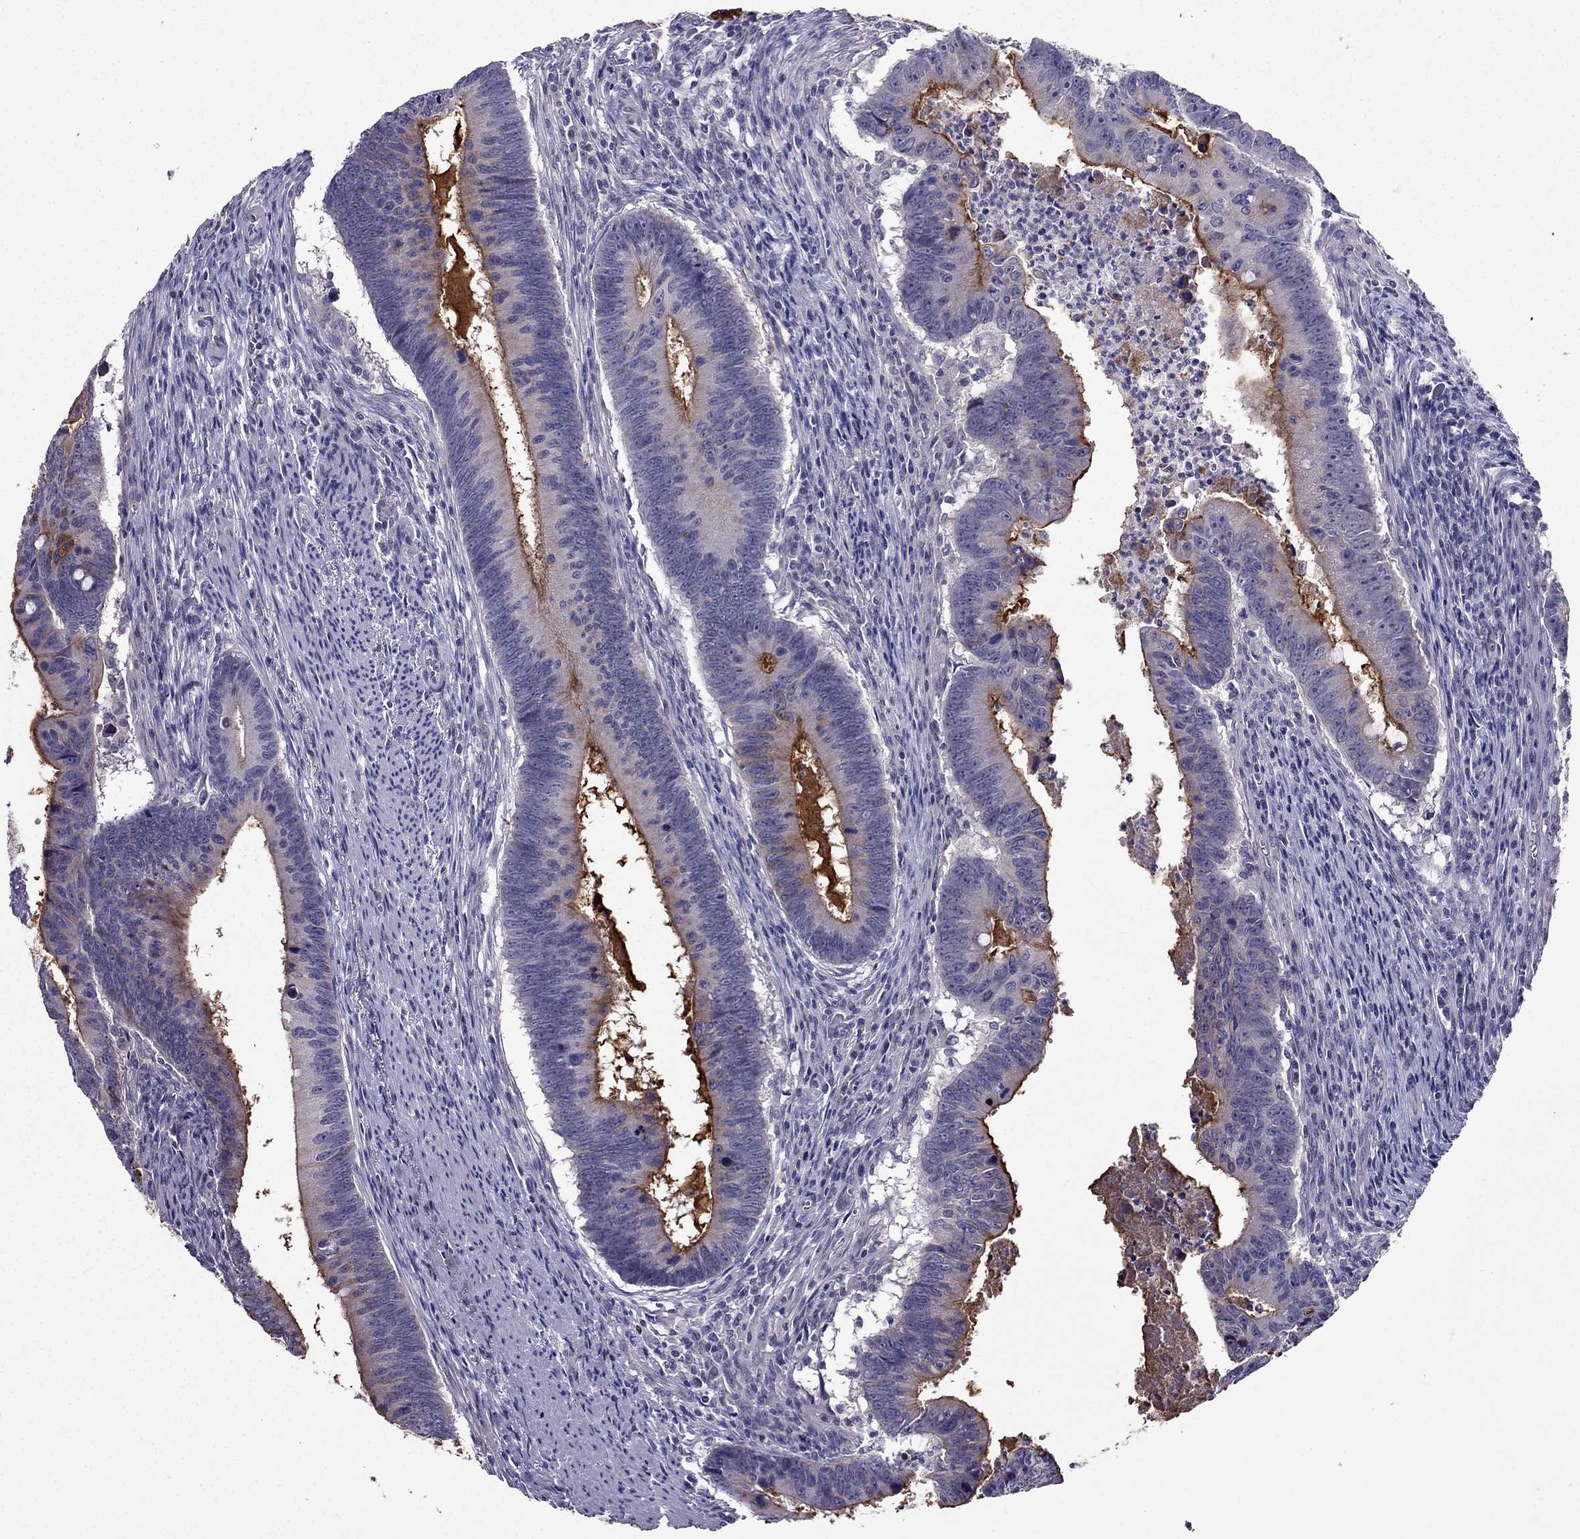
{"staining": {"intensity": "weak", "quantity": "25%-75%", "location": "cytoplasmic/membranous"}, "tissue": "colorectal cancer", "cell_type": "Tumor cells", "image_type": "cancer", "snomed": [{"axis": "morphology", "description": "Adenocarcinoma, NOS"}, {"axis": "topography", "description": "Colon"}], "caption": "An image showing weak cytoplasmic/membranous positivity in approximately 25%-75% of tumor cells in adenocarcinoma (colorectal), as visualized by brown immunohistochemical staining.", "gene": "DUSP15", "patient": {"sex": "female", "age": 87}}